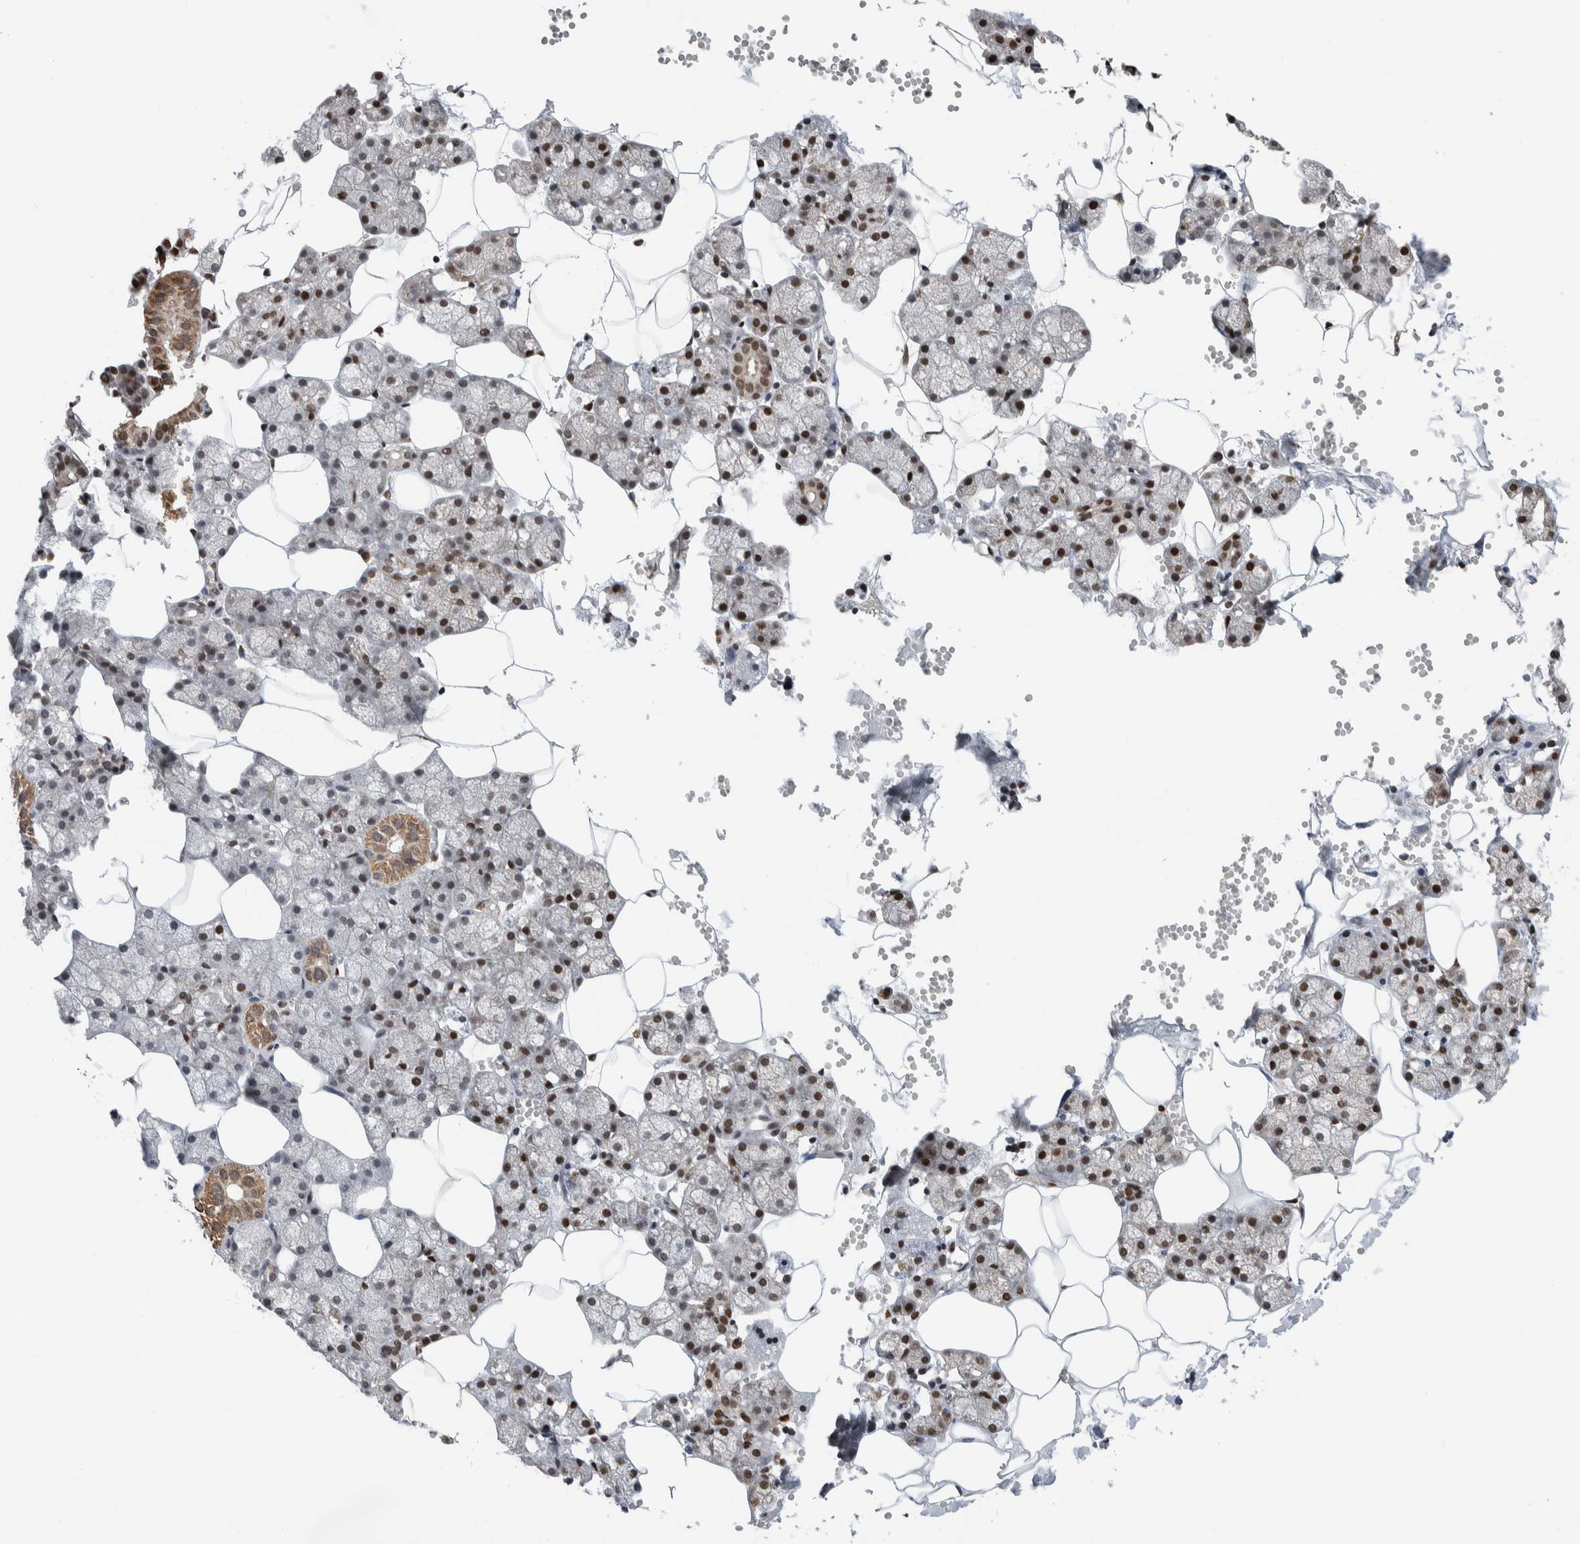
{"staining": {"intensity": "strong", "quantity": "25%-75%", "location": "cytoplasmic/membranous,nuclear"}, "tissue": "salivary gland", "cell_type": "Glandular cells", "image_type": "normal", "snomed": [{"axis": "morphology", "description": "Normal tissue, NOS"}, {"axis": "topography", "description": "Salivary gland"}], "caption": "Strong cytoplasmic/membranous,nuclear staining for a protein is appreciated in approximately 25%-75% of glandular cells of unremarkable salivary gland using immunohistochemistry (IHC).", "gene": "NPLOC4", "patient": {"sex": "male", "age": 62}}